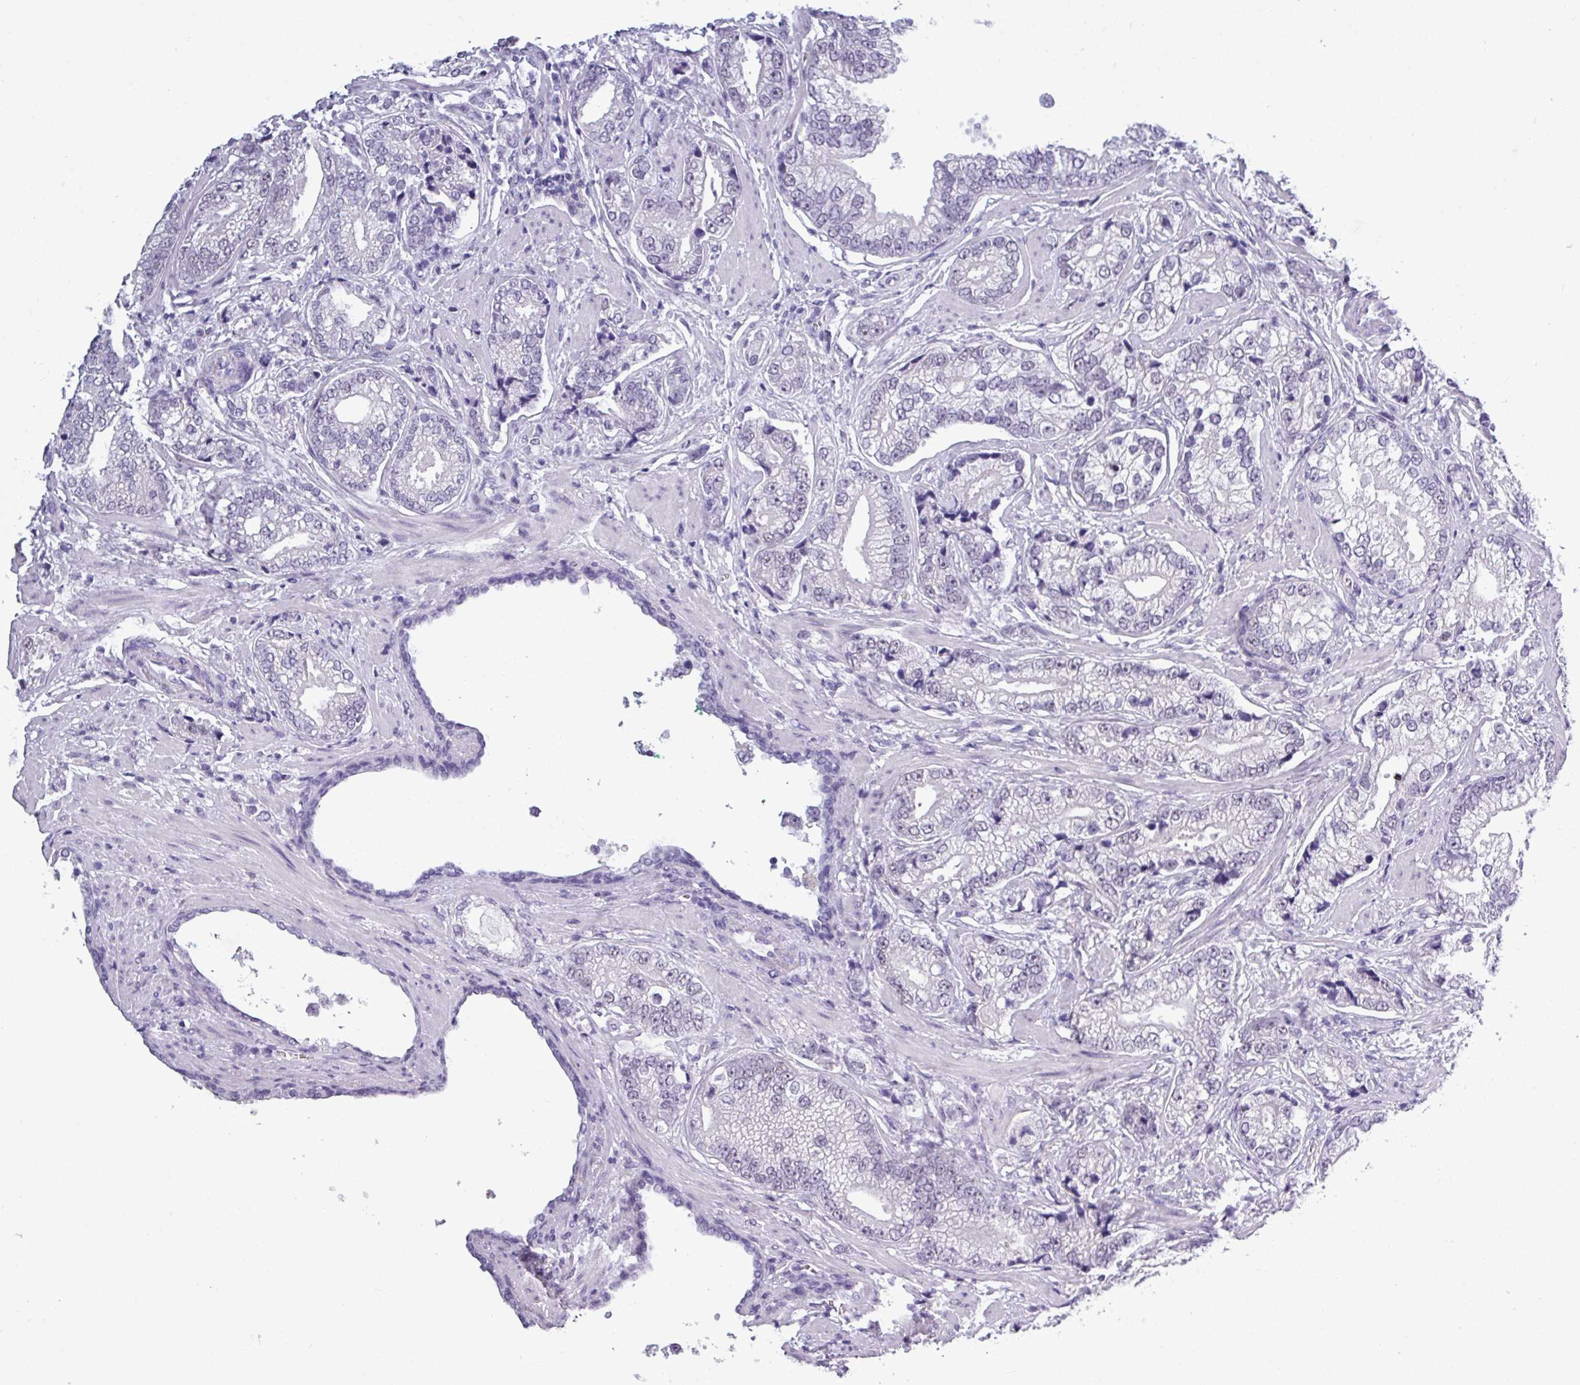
{"staining": {"intensity": "negative", "quantity": "none", "location": "none"}, "tissue": "prostate cancer", "cell_type": "Tumor cells", "image_type": "cancer", "snomed": [{"axis": "morphology", "description": "Adenocarcinoma, High grade"}, {"axis": "topography", "description": "Prostate"}], "caption": "Tumor cells show no significant positivity in prostate cancer (adenocarcinoma (high-grade)).", "gene": "SRGAP1", "patient": {"sex": "male", "age": 75}}